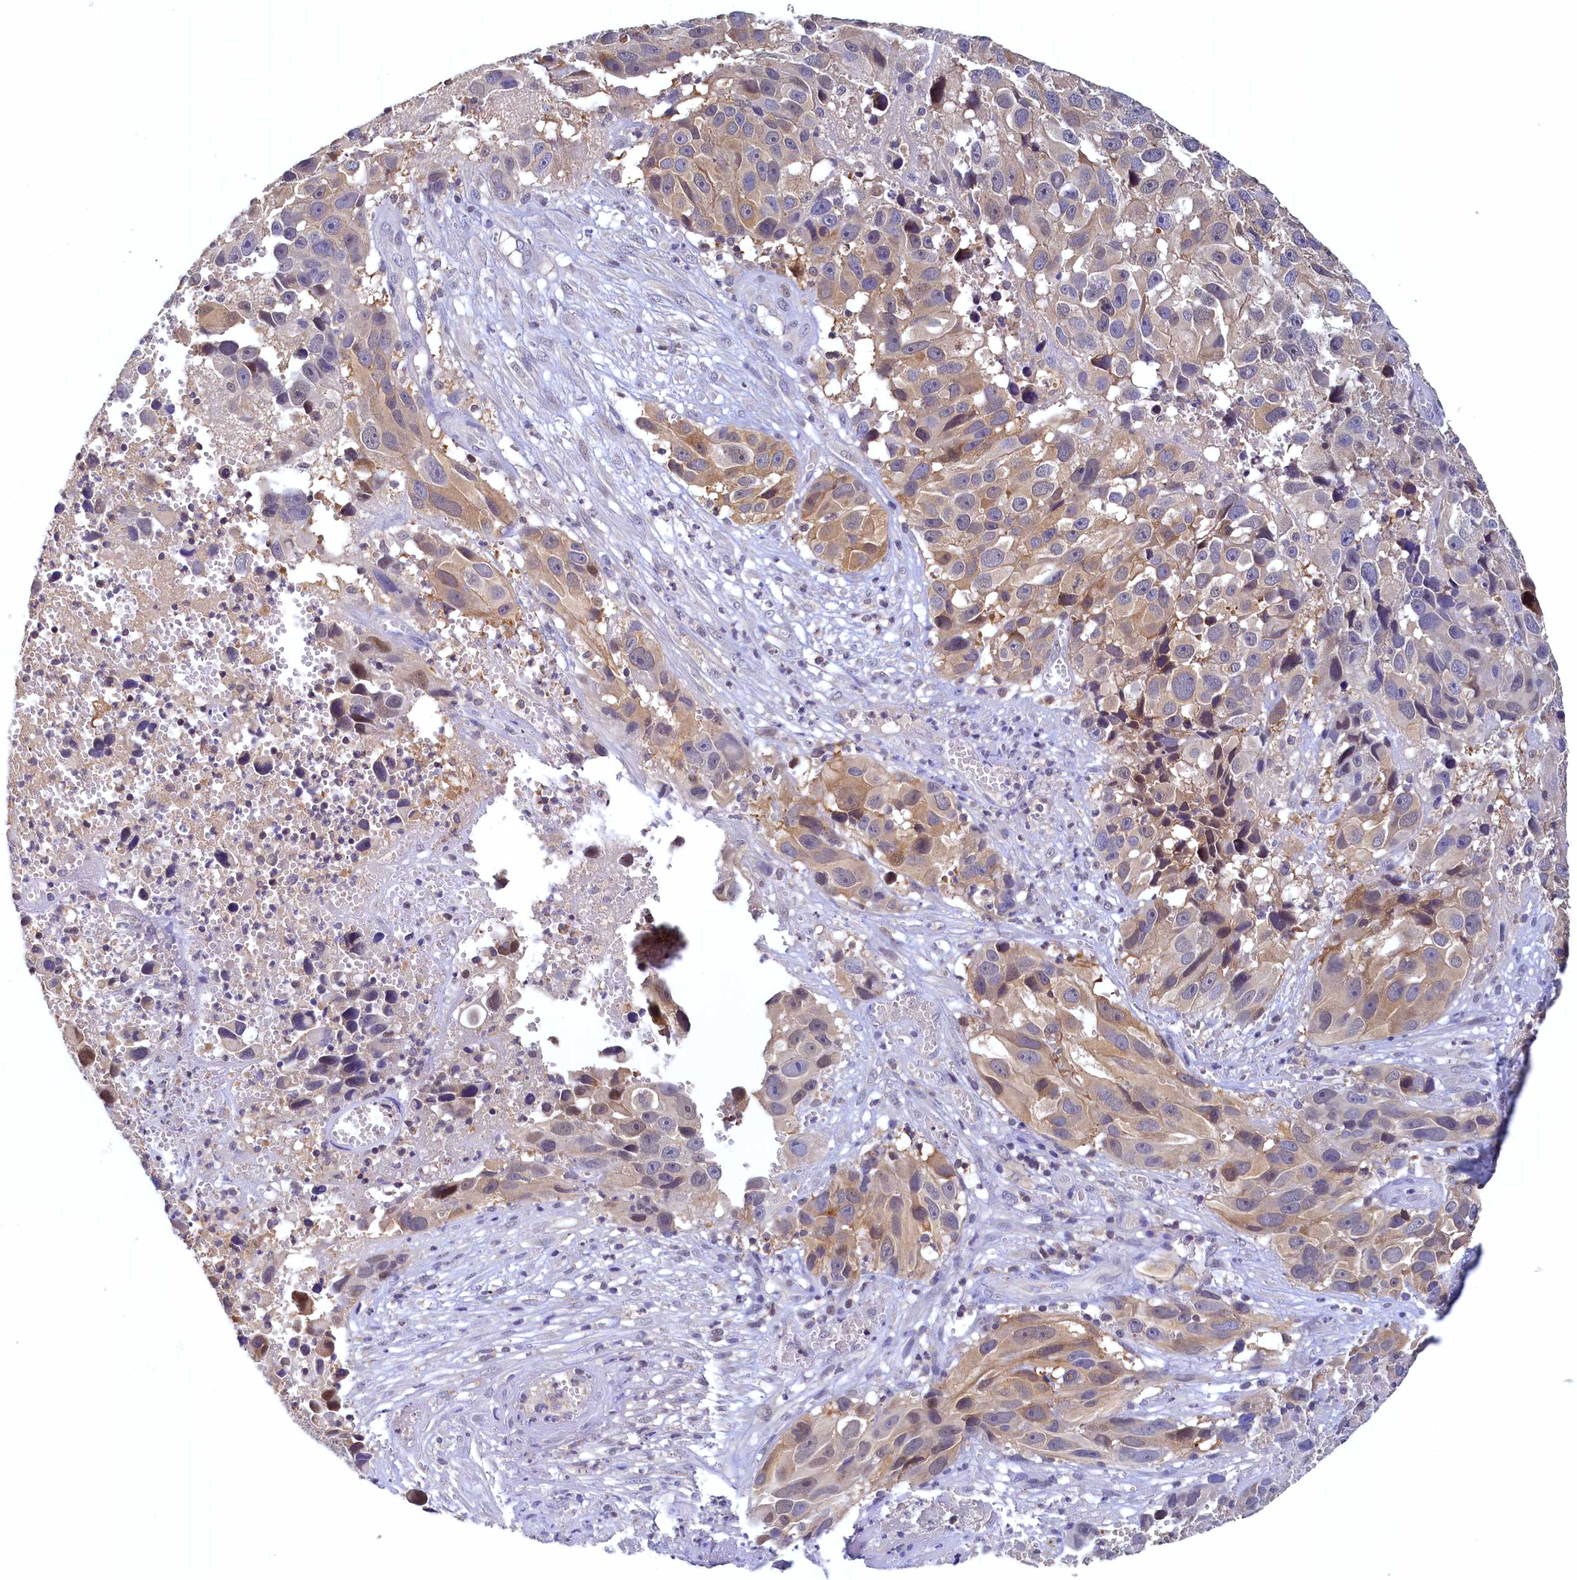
{"staining": {"intensity": "moderate", "quantity": "25%-75%", "location": "cytoplasmic/membranous"}, "tissue": "melanoma", "cell_type": "Tumor cells", "image_type": "cancer", "snomed": [{"axis": "morphology", "description": "Malignant melanoma, NOS"}, {"axis": "topography", "description": "Skin"}], "caption": "A photomicrograph of melanoma stained for a protein displays moderate cytoplasmic/membranous brown staining in tumor cells.", "gene": "PAAF1", "patient": {"sex": "male", "age": 84}}